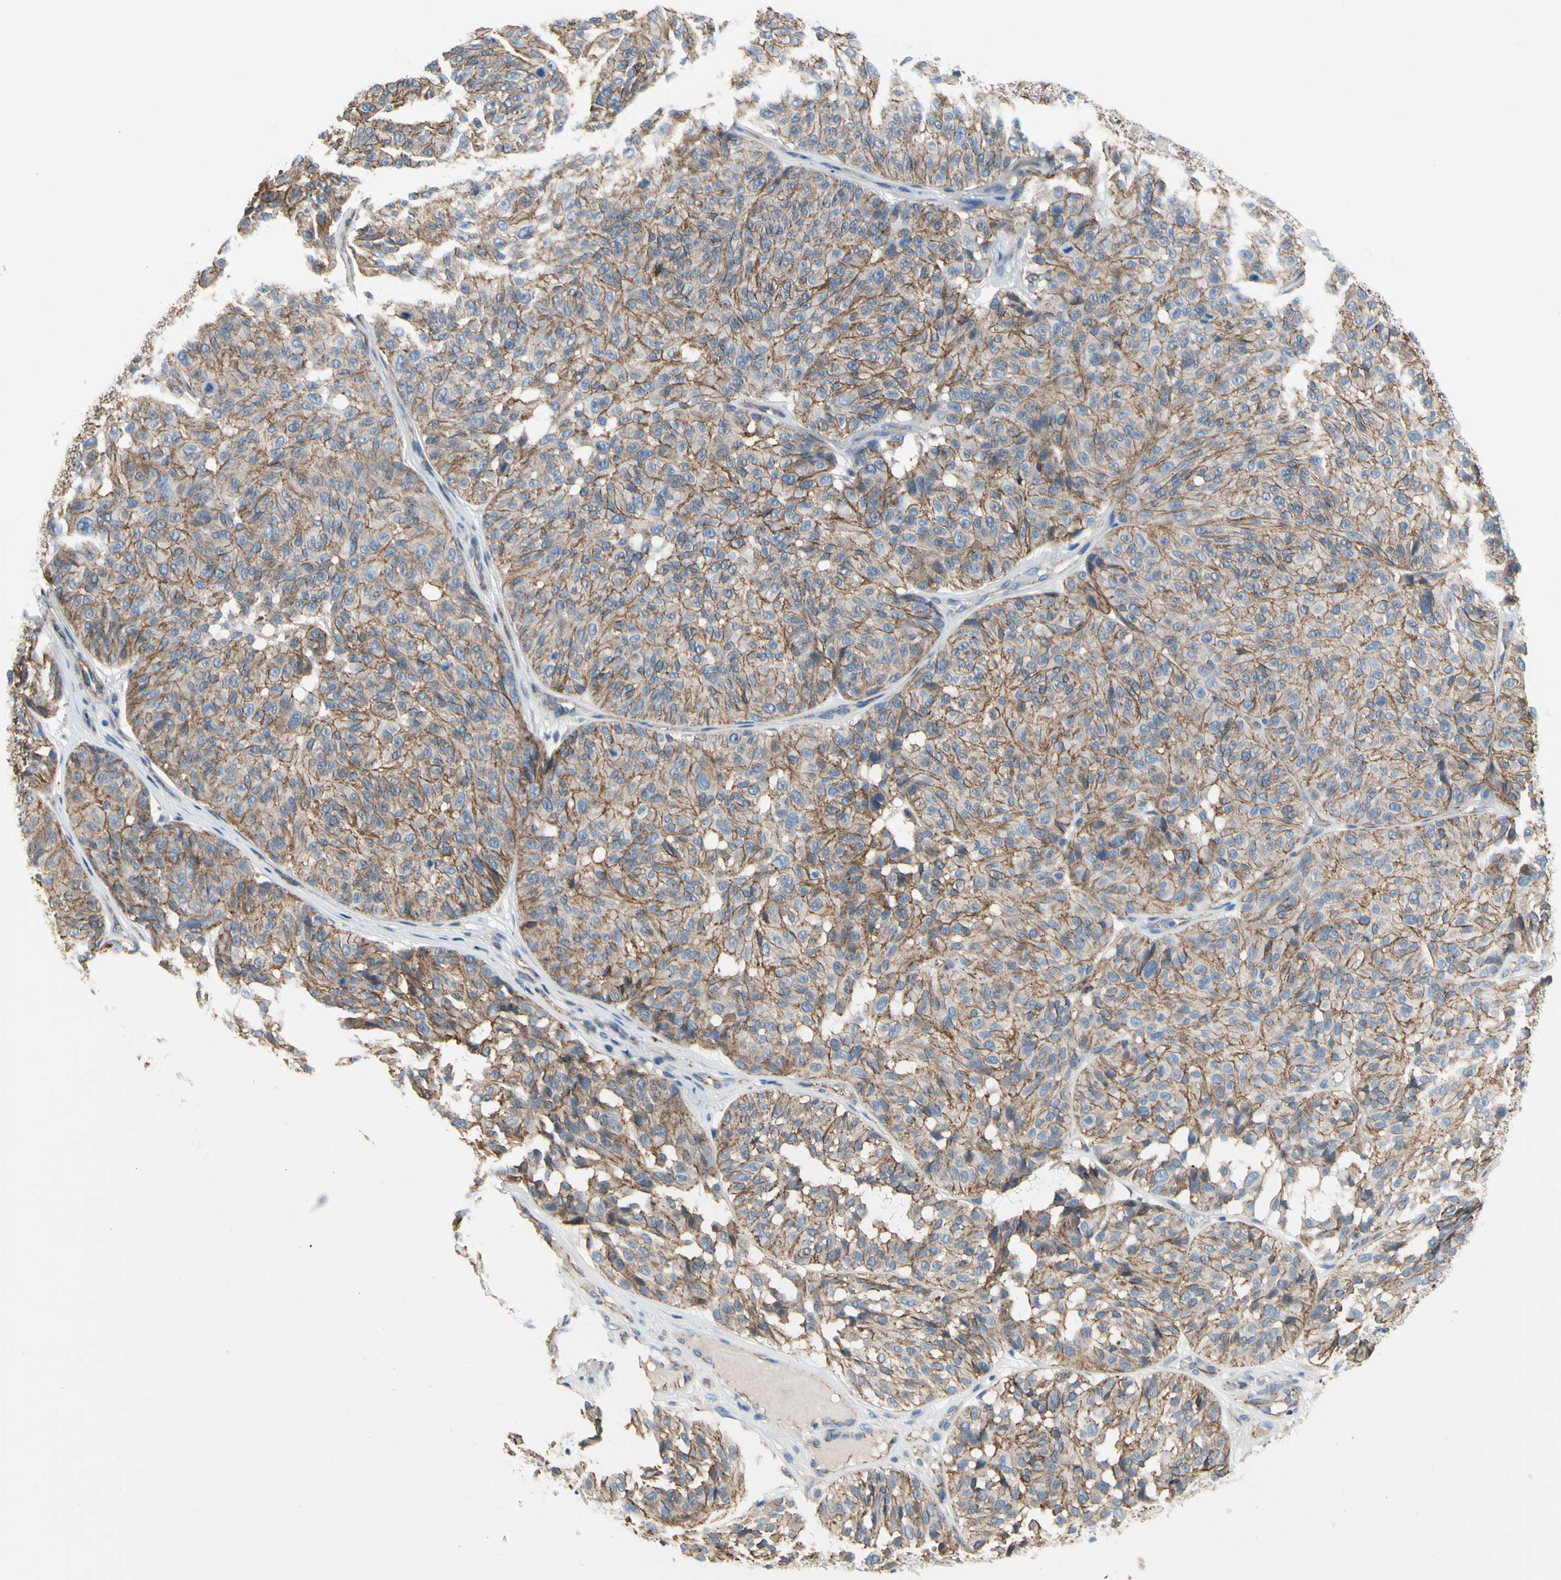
{"staining": {"intensity": "moderate", "quantity": "25%-75%", "location": "cytoplasmic/membranous"}, "tissue": "melanoma", "cell_type": "Tumor cells", "image_type": "cancer", "snomed": [{"axis": "morphology", "description": "Malignant melanoma, NOS"}, {"axis": "topography", "description": "Skin"}], "caption": "Human malignant melanoma stained with a protein marker demonstrates moderate staining in tumor cells.", "gene": "LGR6", "patient": {"sex": "female", "age": 46}}